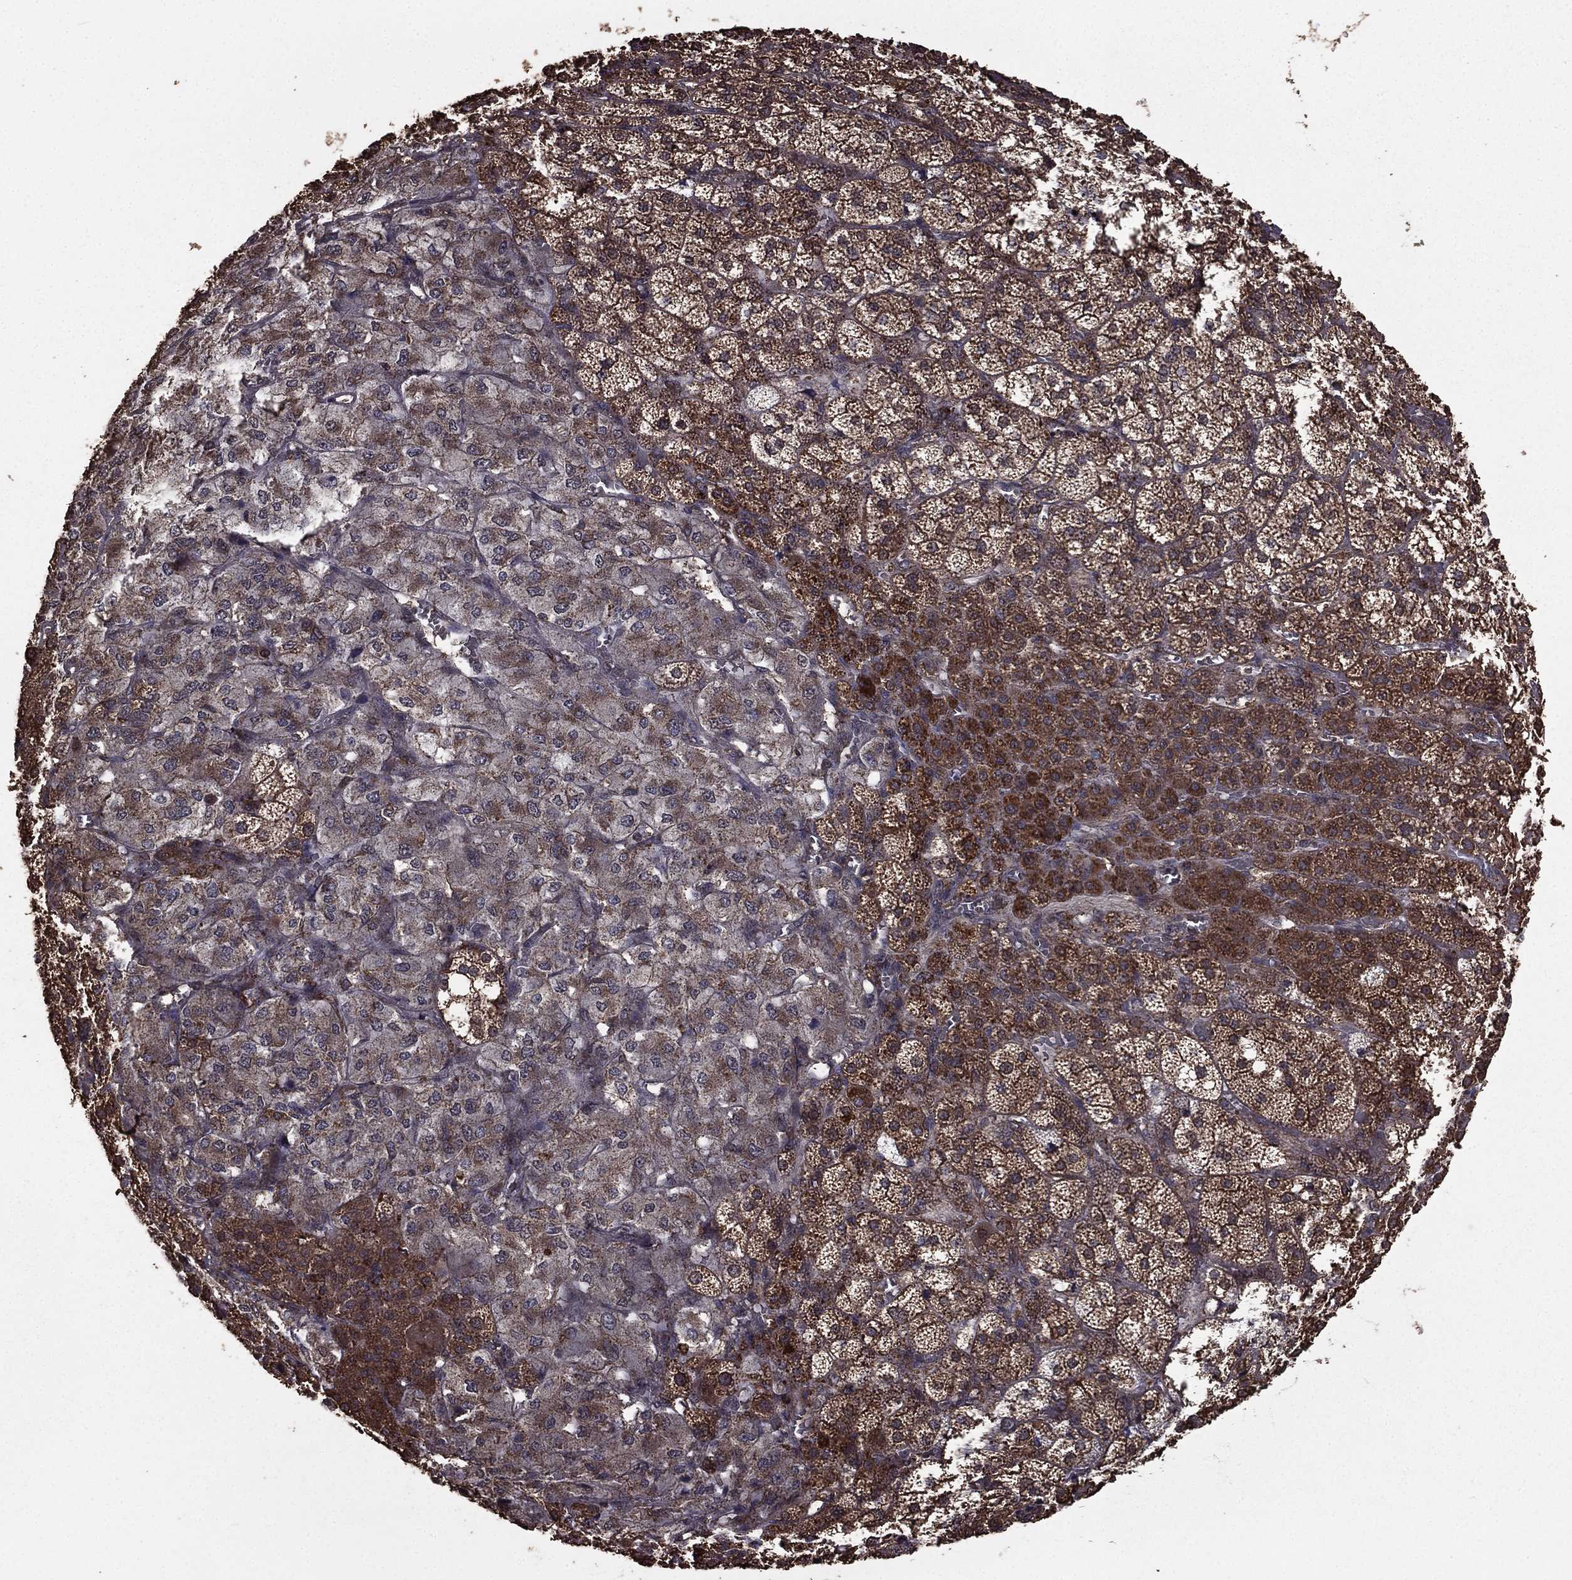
{"staining": {"intensity": "strong", "quantity": "25%-75%", "location": "cytoplasmic/membranous"}, "tissue": "adrenal gland", "cell_type": "Glandular cells", "image_type": "normal", "snomed": [{"axis": "morphology", "description": "Normal tissue, NOS"}, {"axis": "topography", "description": "Adrenal gland"}], "caption": "Protein analysis of unremarkable adrenal gland demonstrates strong cytoplasmic/membranous positivity in approximately 25%-75% of glandular cells. Nuclei are stained in blue.", "gene": "BIRC6", "patient": {"sex": "female", "age": 60}}